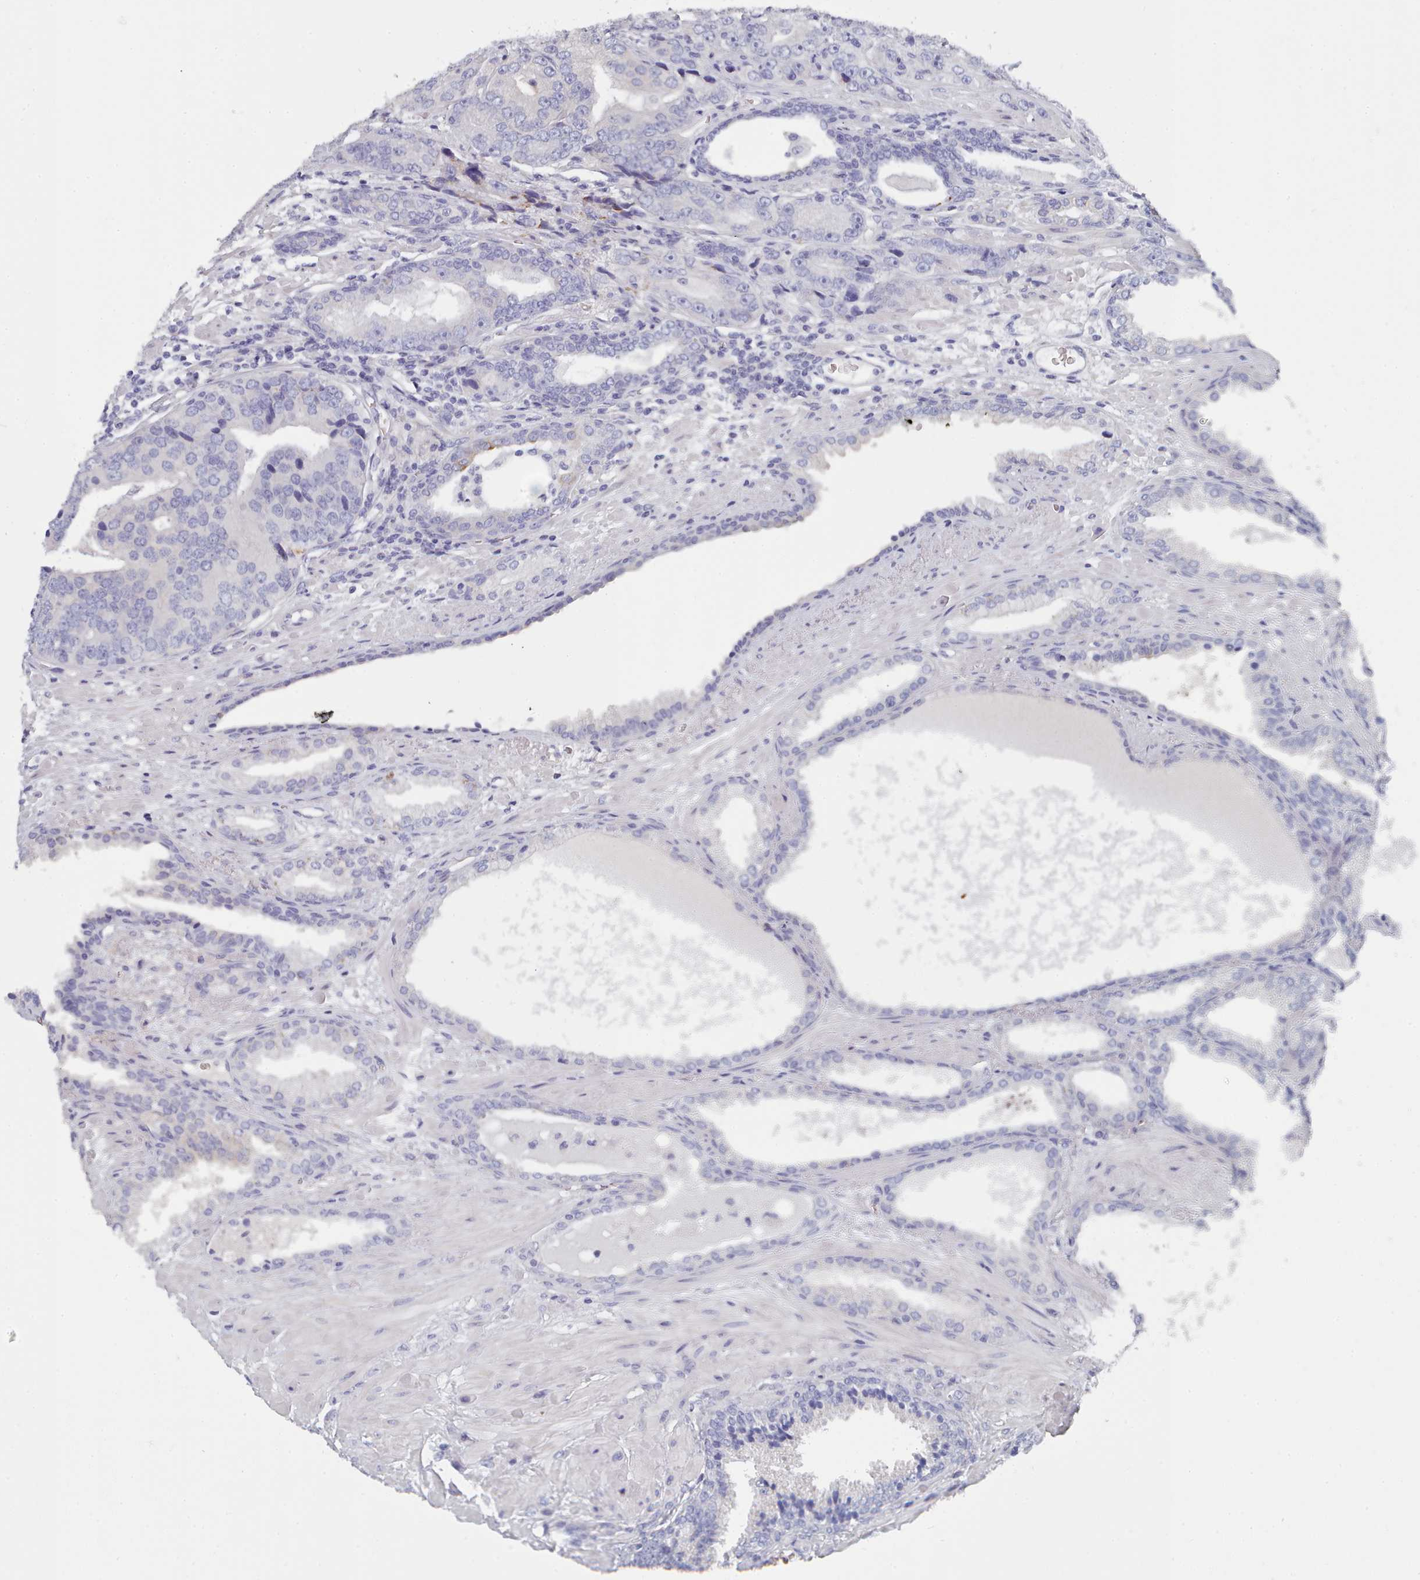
{"staining": {"intensity": "moderate", "quantity": "<25%", "location": "cytoplasmic/membranous"}, "tissue": "prostate cancer", "cell_type": "Tumor cells", "image_type": "cancer", "snomed": [{"axis": "morphology", "description": "Adenocarcinoma, High grade"}, {"axis": "topography", "description": "Prostate"}], "caption": "Prostate cancer (high-grade adenocarcinoma) stained with a brown dye shows moderate cytoplasmic/membranous positive expression in about <25% of tumor cells.", "gene": "PDE4C", "patient": {"sex": "male", "age": 71}}